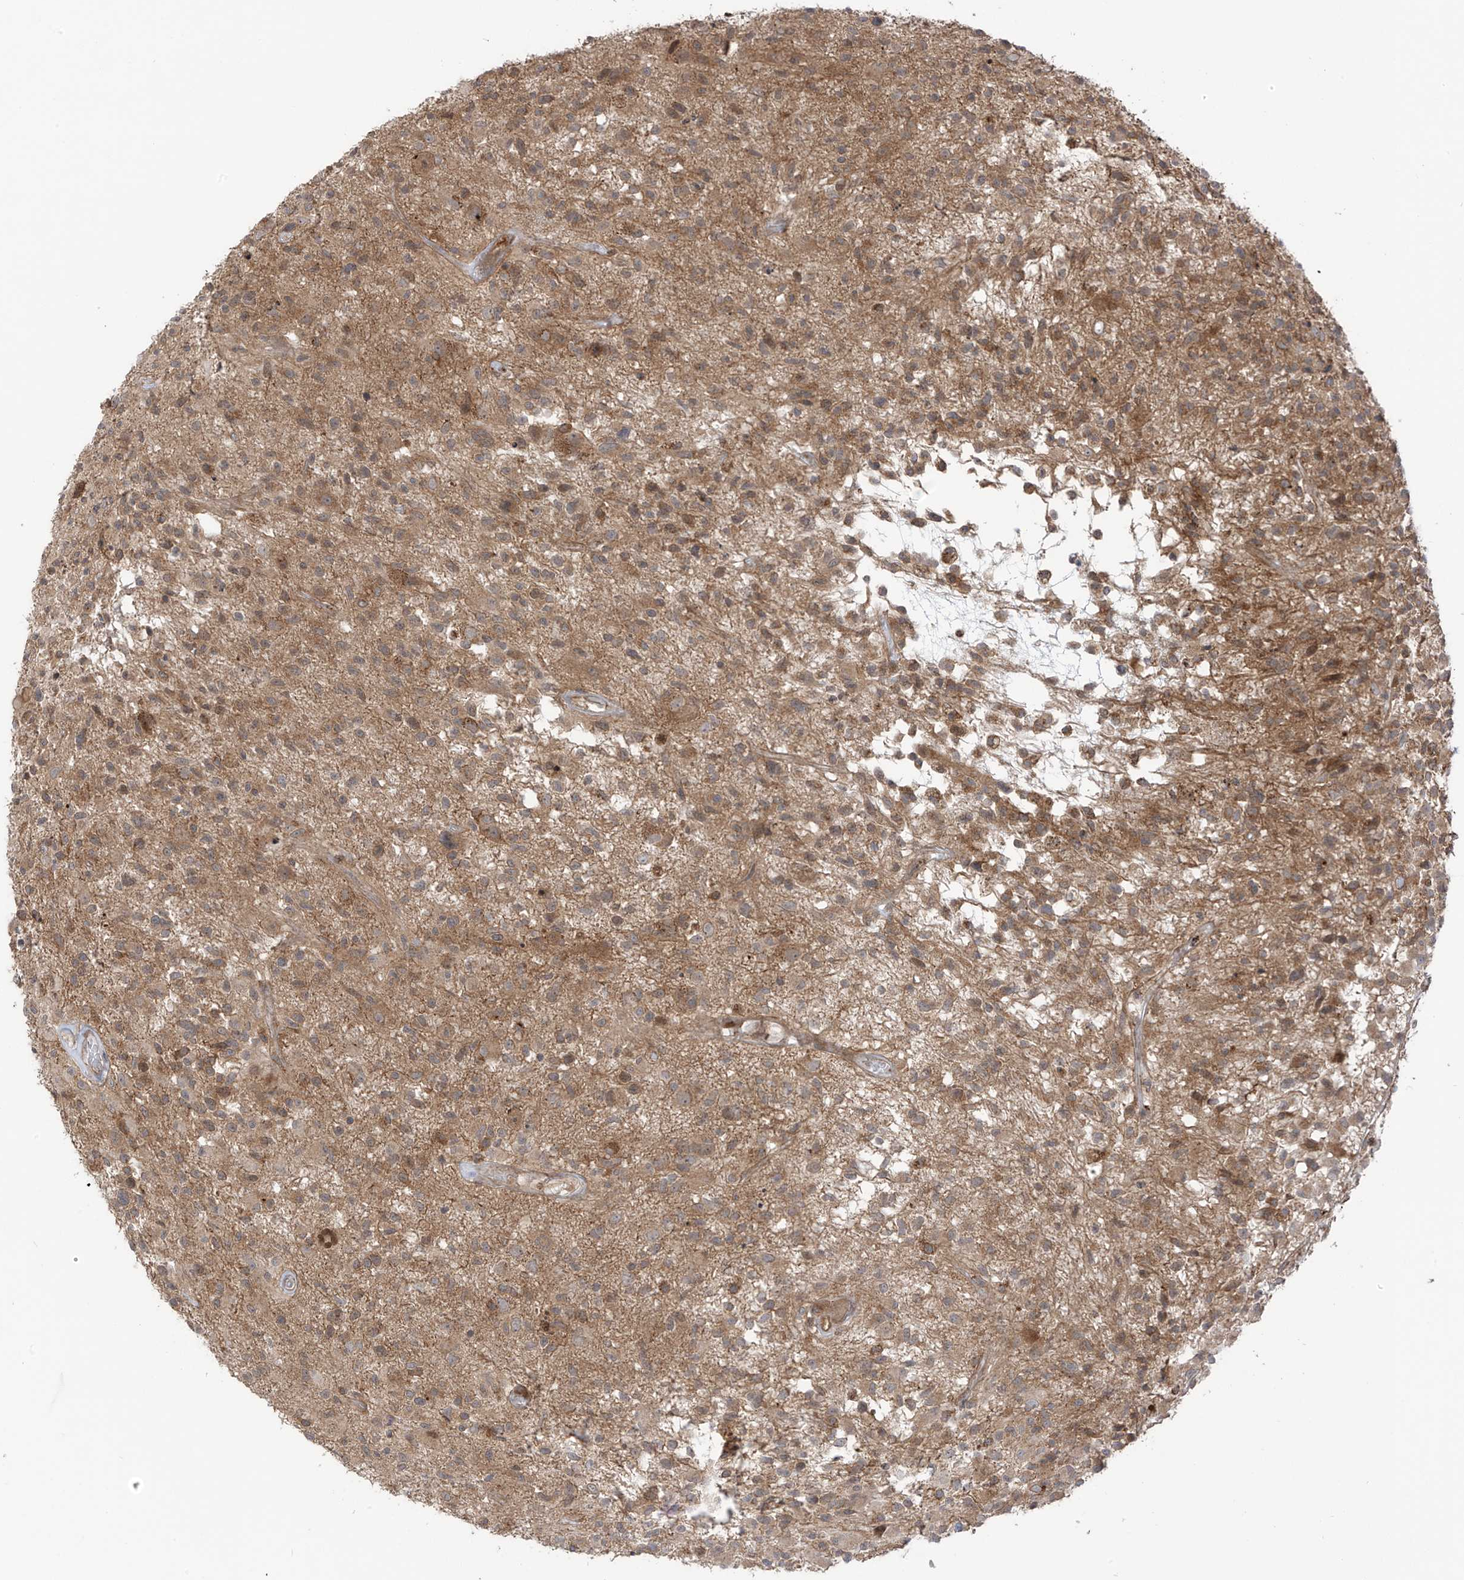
{"staining": {"intensity": "moderate", "quantity": ">75%", "location": "cytoplasmic/membranous"}, "tissue": "glioma", "cell_type": "Tumor cells", "image_type": "cancer", "snomed": [{"axis": "morphology", "description": "Glioma, malignant, High grade"}, {"axis": "morphology", "description": "Glioblastoma, NOS"}, {"axis": "topography", "description": "Brain"}], "caption": "Glioma stained with a protein marker demonstrates moderate staining in tumor cells.", "gene": "PDE11A", "patient": {"sex": "male", "age": 60}}